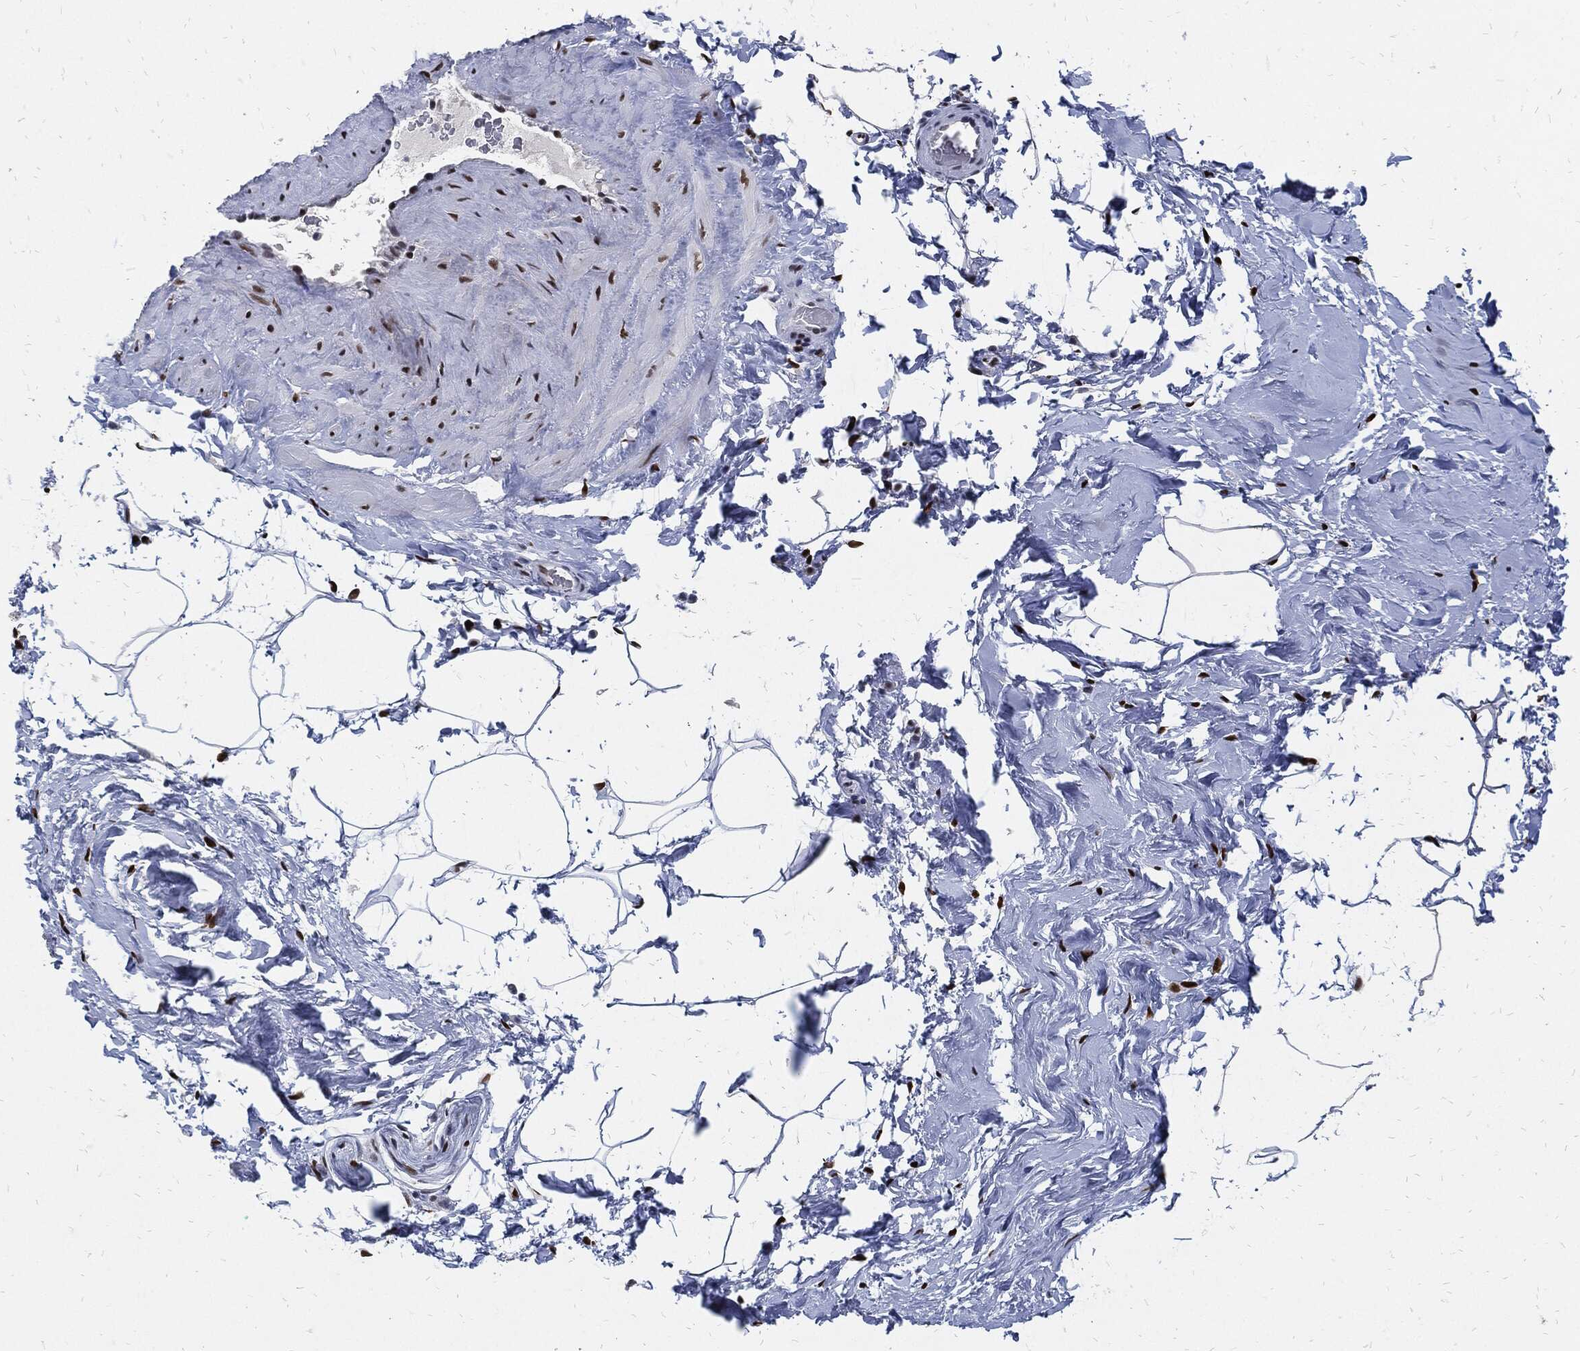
{"staining": {"intensity": "strong", "quantity": "<25%", "location": "nuclear"}, "tissue": "adipose tissue", "cell_type": "Adipocytes", "image_type": "normal", "snomed": [{"axis": "morphology", "description": "Normal tissue, NOS"}, {"axis": "topography", "description": "Soft tissue"}, {"axis": "topography", "description": "Vascular tissue"}], "caption": "Brown immunohistochemical staining in benign adipose tissue displays strong nuclear staining in approximately <25% of adipocytes.", "gene": "JUN", "patient": {"sex": "male", "age": 41}}